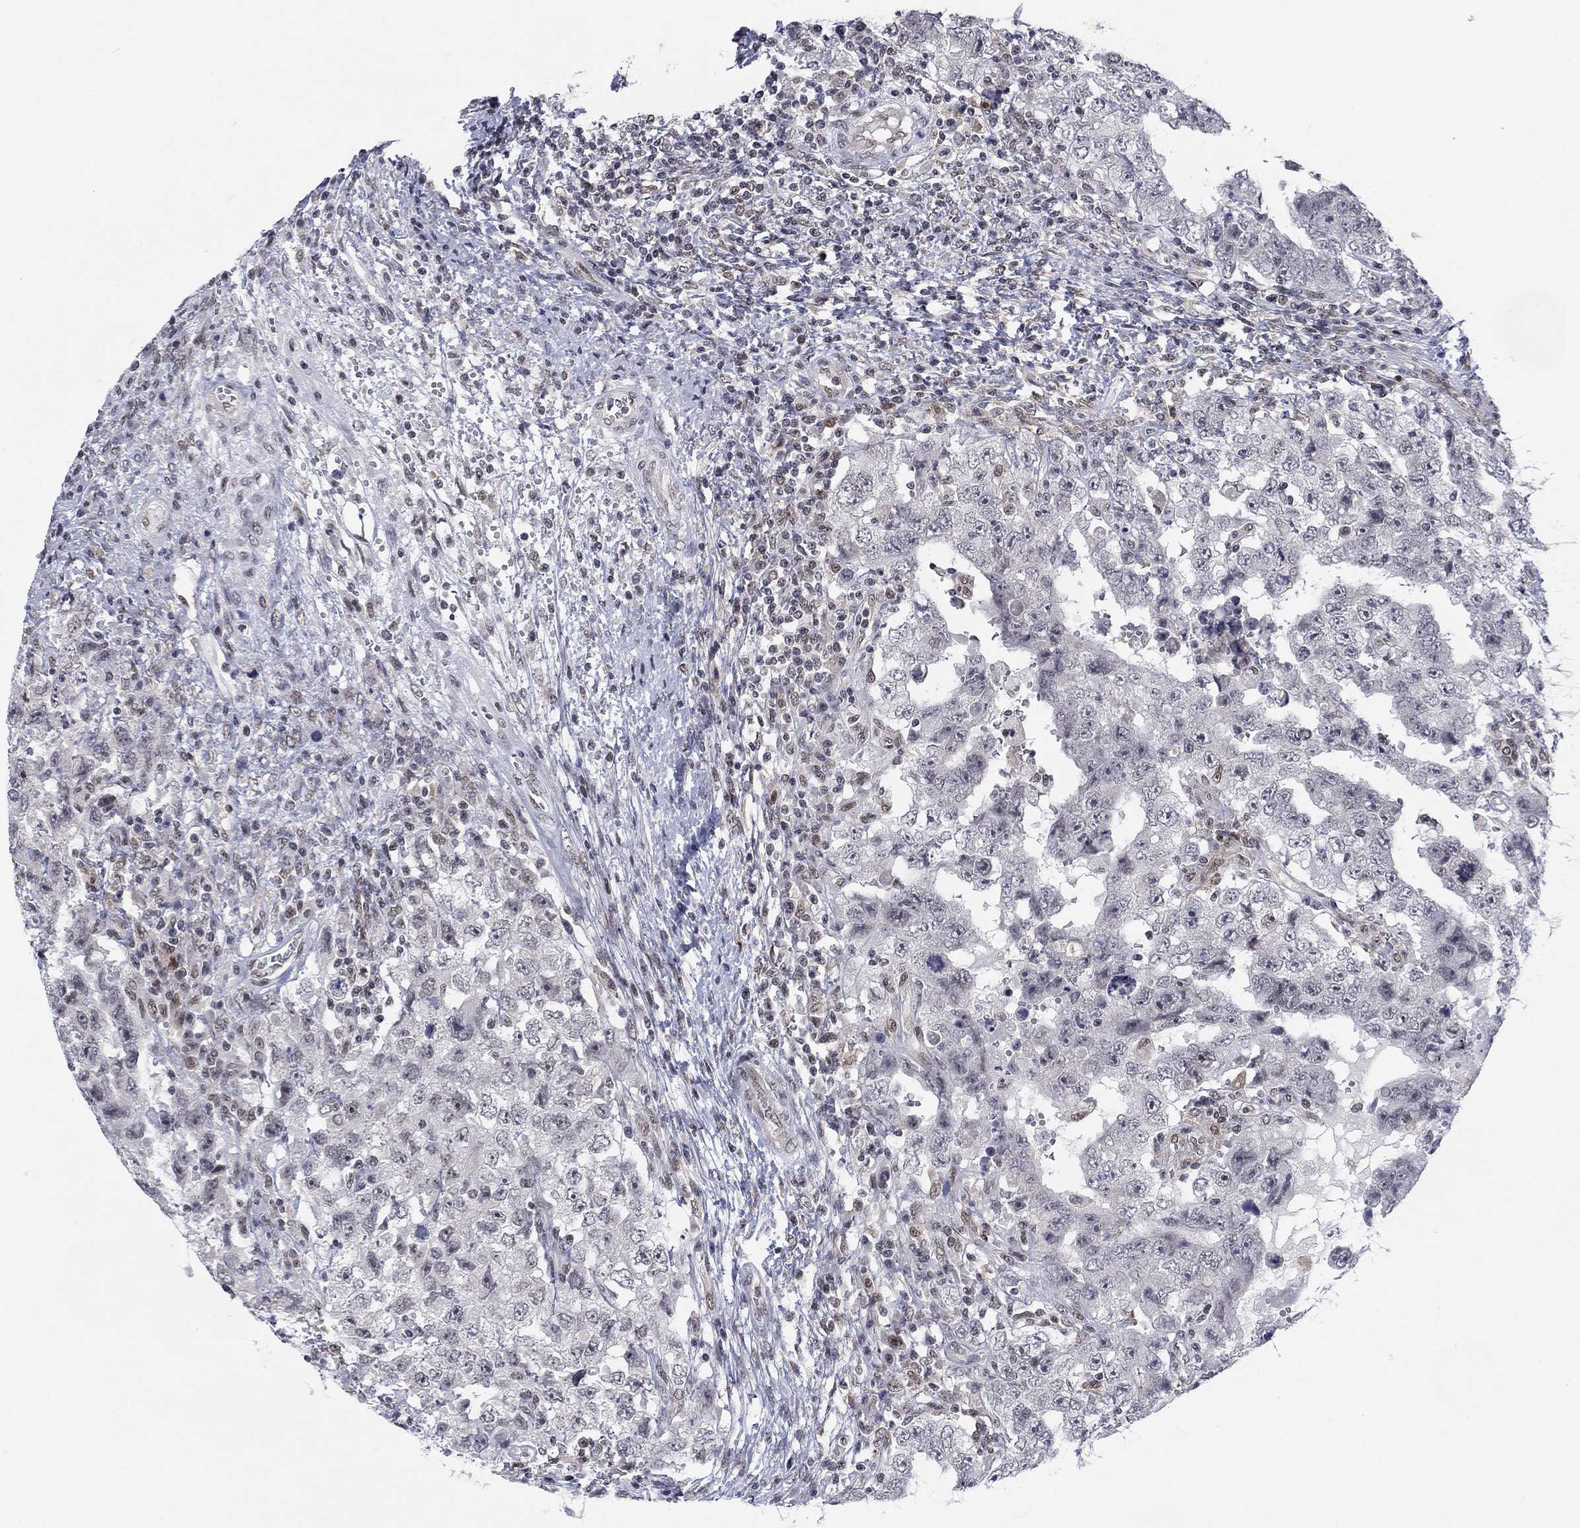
{"staining": {"intensity": "negative", "quantity": "none", "location": "none"}, "tissue": "testis cancer", "cell_type": "Tumor cells", "image_type": "cancer", "snomed": [{"axis": "morphology", "description": "Carcinoma, Embryonal, NOS"}, {"axis": "topography", "description": "Testis"}], "caption": "Immunohistochemistry of human testis cancer (embryonal carcinoma) exhibits no expression in tumor cells.", "gene": "FYTTD1", "patient": {"sex": "male", "age": 26}}